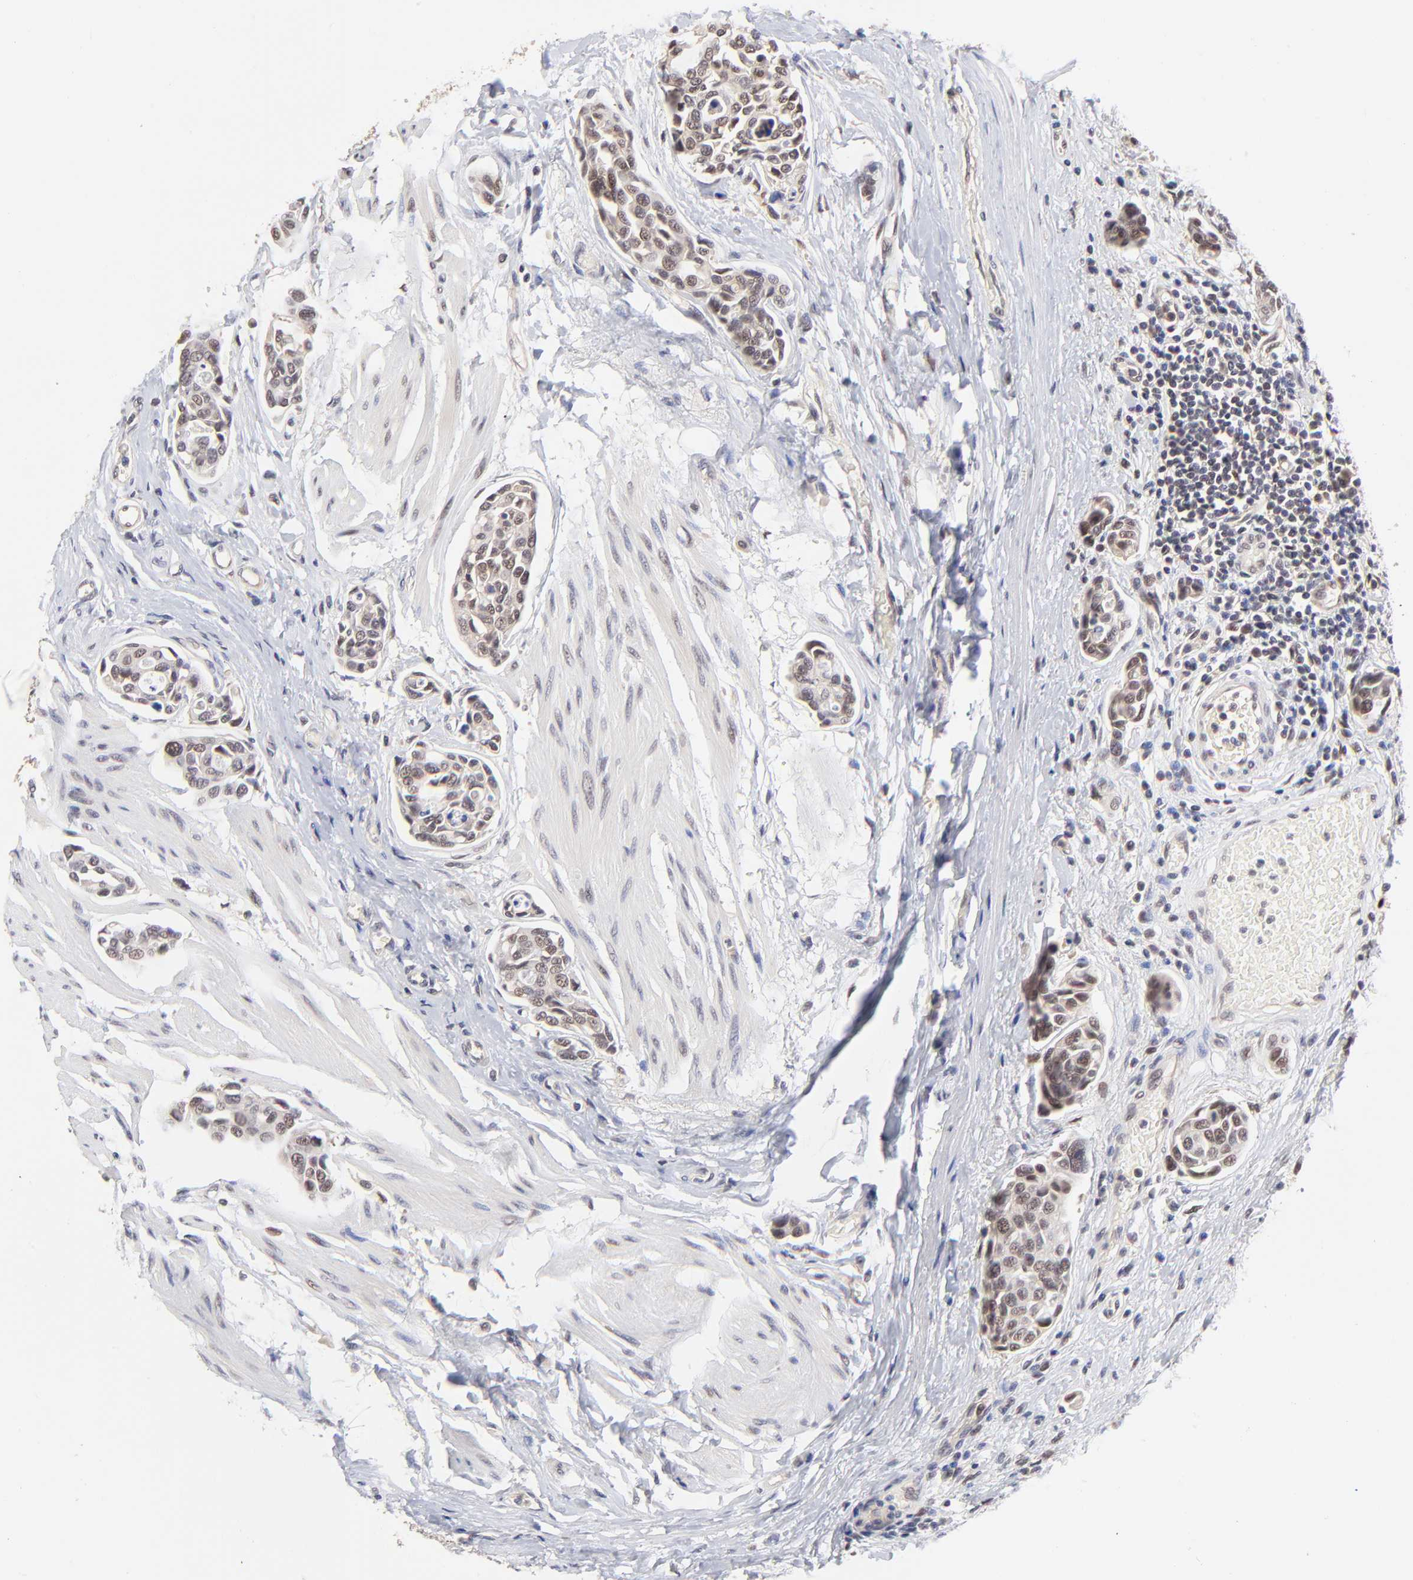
{"staining": {"intensity": "weak", "quantity": "25%-75%", "location": "nuclear"}, "tissue": "urothelial cancer", "cell_type": "Tumor cells", "image_type": "cancer", "snomed": [{"axis": "morphology", "description": "Urothelial carcinoma, High grade"}, {"axis": "topography", "description": "Urinary bladder"}], "caption": "Urothelial carcinoma (high-grade) tissue displays weak nuclear positivity in approximately 25%-75% of tumor cells (DAB IHC, brown staining for protein, blue staining for nuclei).", "gene": "PSMC4", "patient": {"sex": "male", "age": 78}}